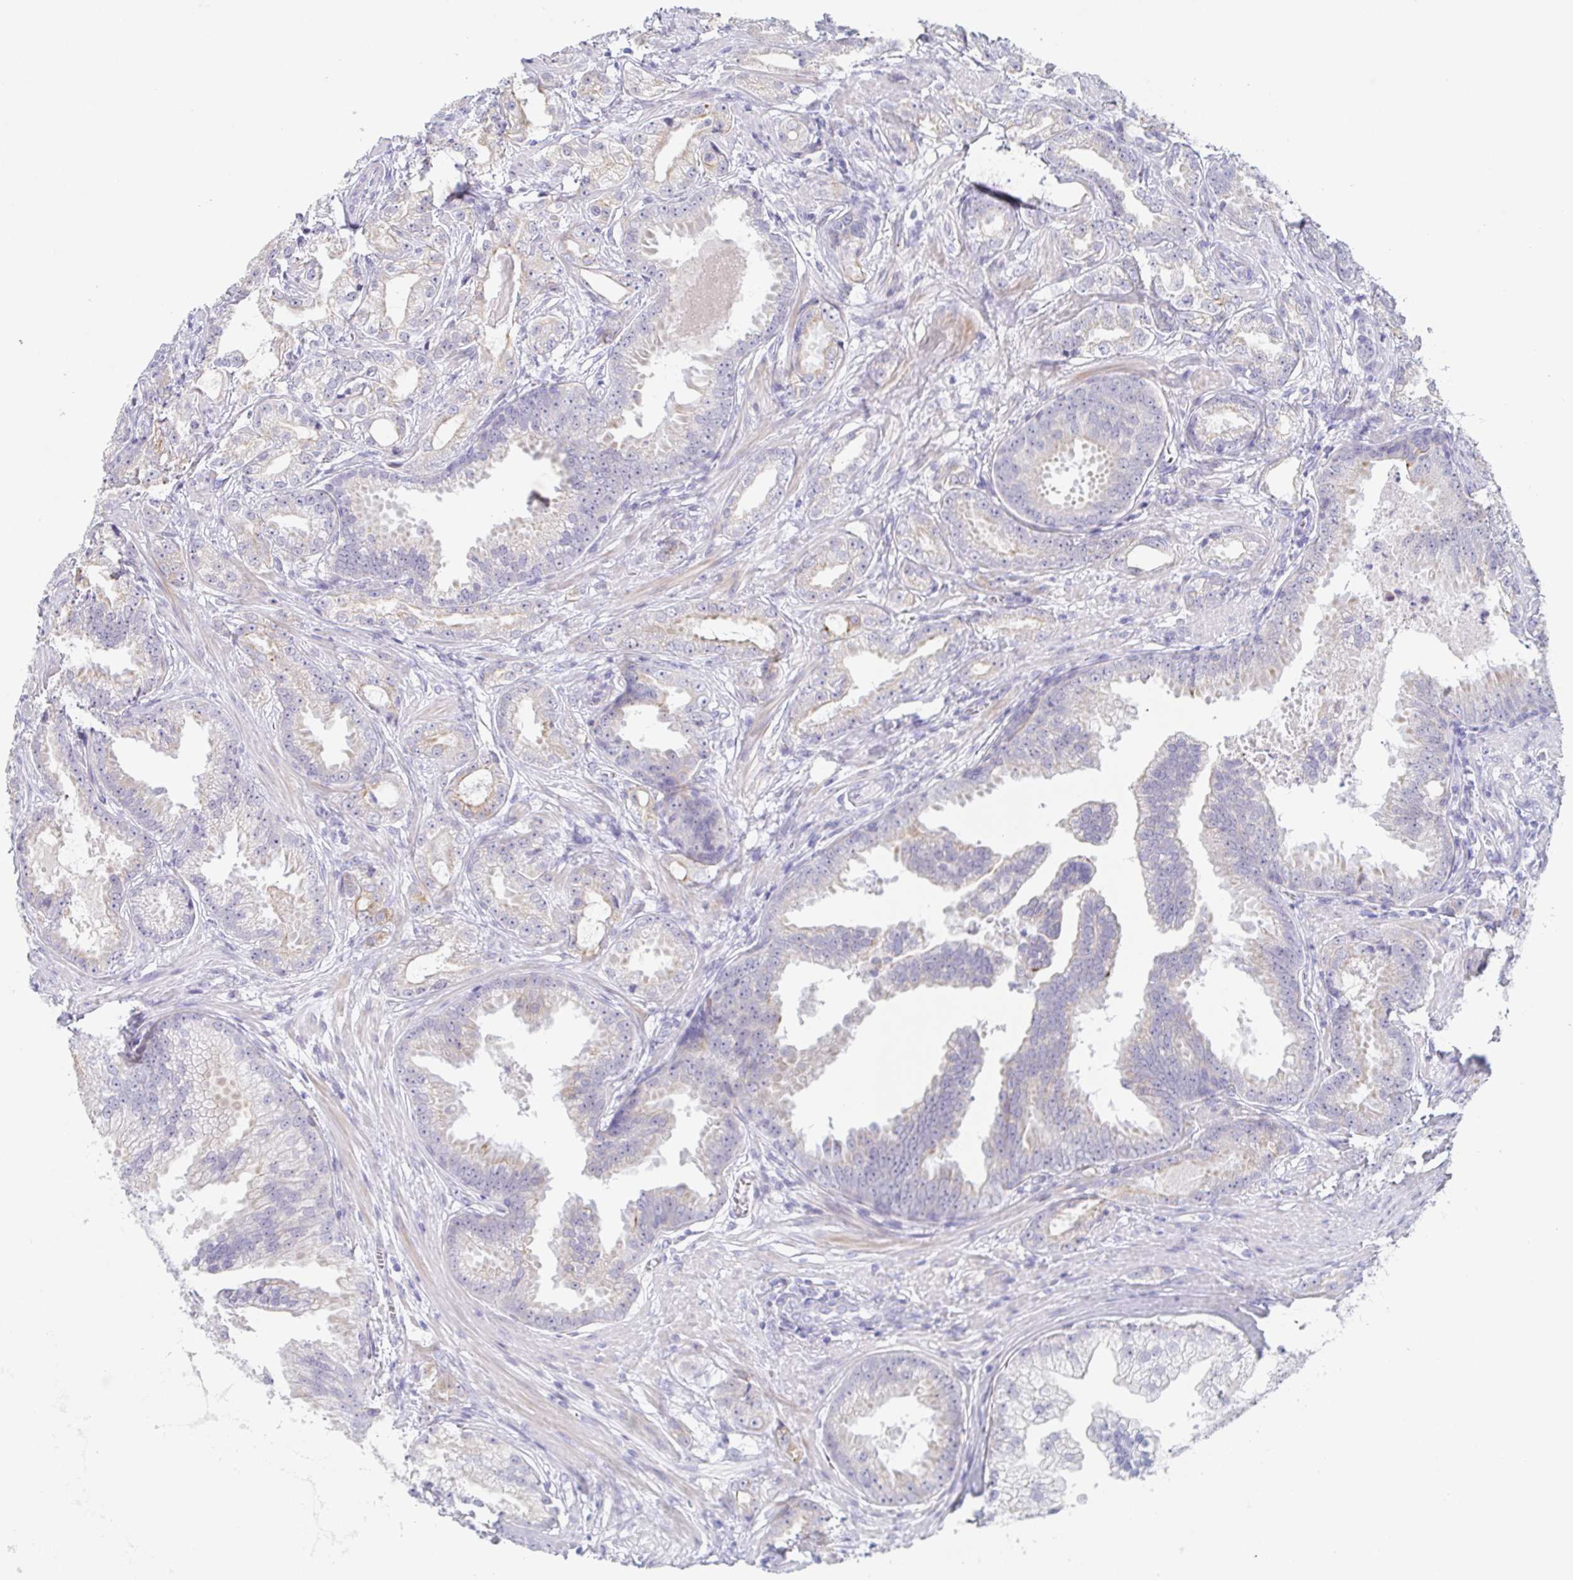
{"staining": {"intensity": "negative", "quantity": "none", "location": "none"}, "tissue": "prostate cancer", "cell_type": "Tumor cells", "image_type": "cancer", "snomed": [{"axis": "morphology", "description": "Adenocarcinoma, Low grade"}, {"axis": "topography", "description": "Prostate"}], "caption": "An IHC micrograph of prostate cancer is shown. There is no staining in tumor cells of prostate cancer.", "gene": "RHOV", "patient": {"sex": "male", "age": 65}}